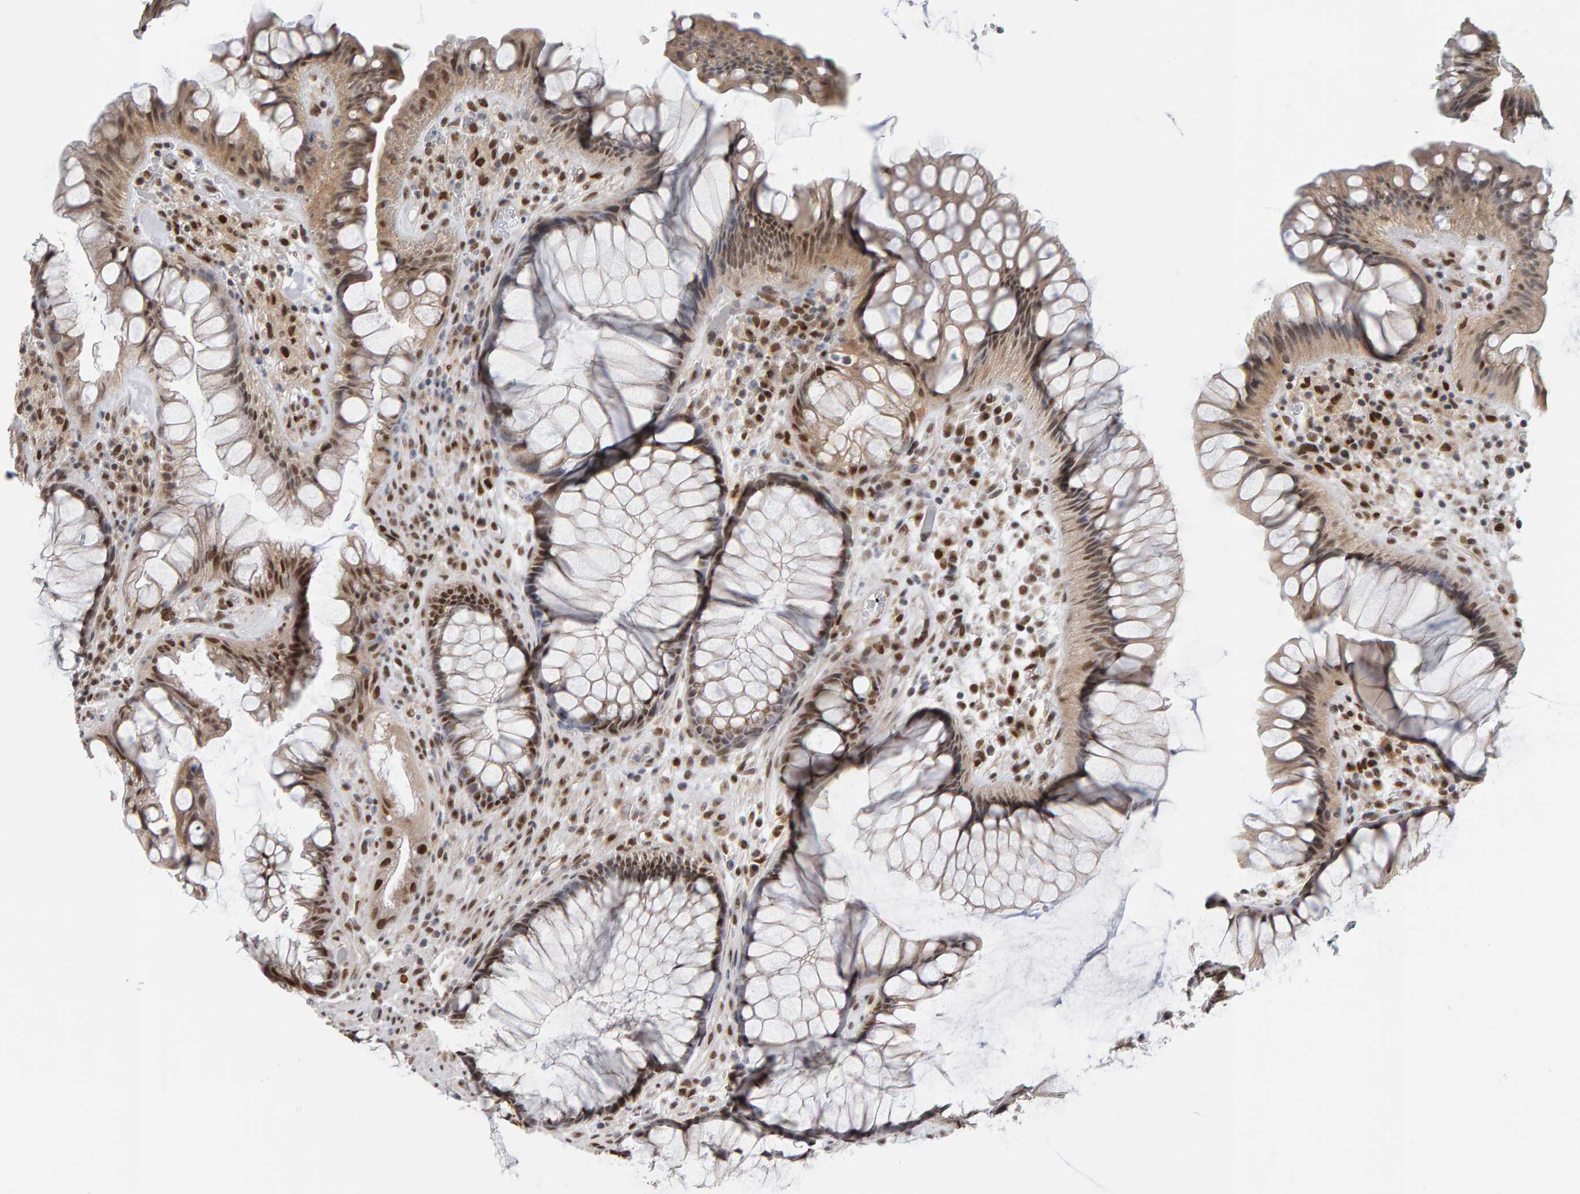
{"staining": {"intensity": "moderate", "quantity": ">75%", "location": "nuclear"}, "tissue": "rectum", "cell_type": "Glandular cells", "image_type": "normal", "snomed": [{"axis": "morphology", "description": "Normal tissue, NOS"}, {"axis": "topography", "description": "Rectum"}], "caption": "The micrograph reveals a brown stain indicating the presence of a protein in the nuclear of glandular cells in rectum. The staining was performed using DAB to visualize the protein expression in brown, while the nuclei were stained in blue with hematoxylin (Magnification: 20x).", "gene": "ATF7IP", "patient": {"sex": "male", "age": 51}}